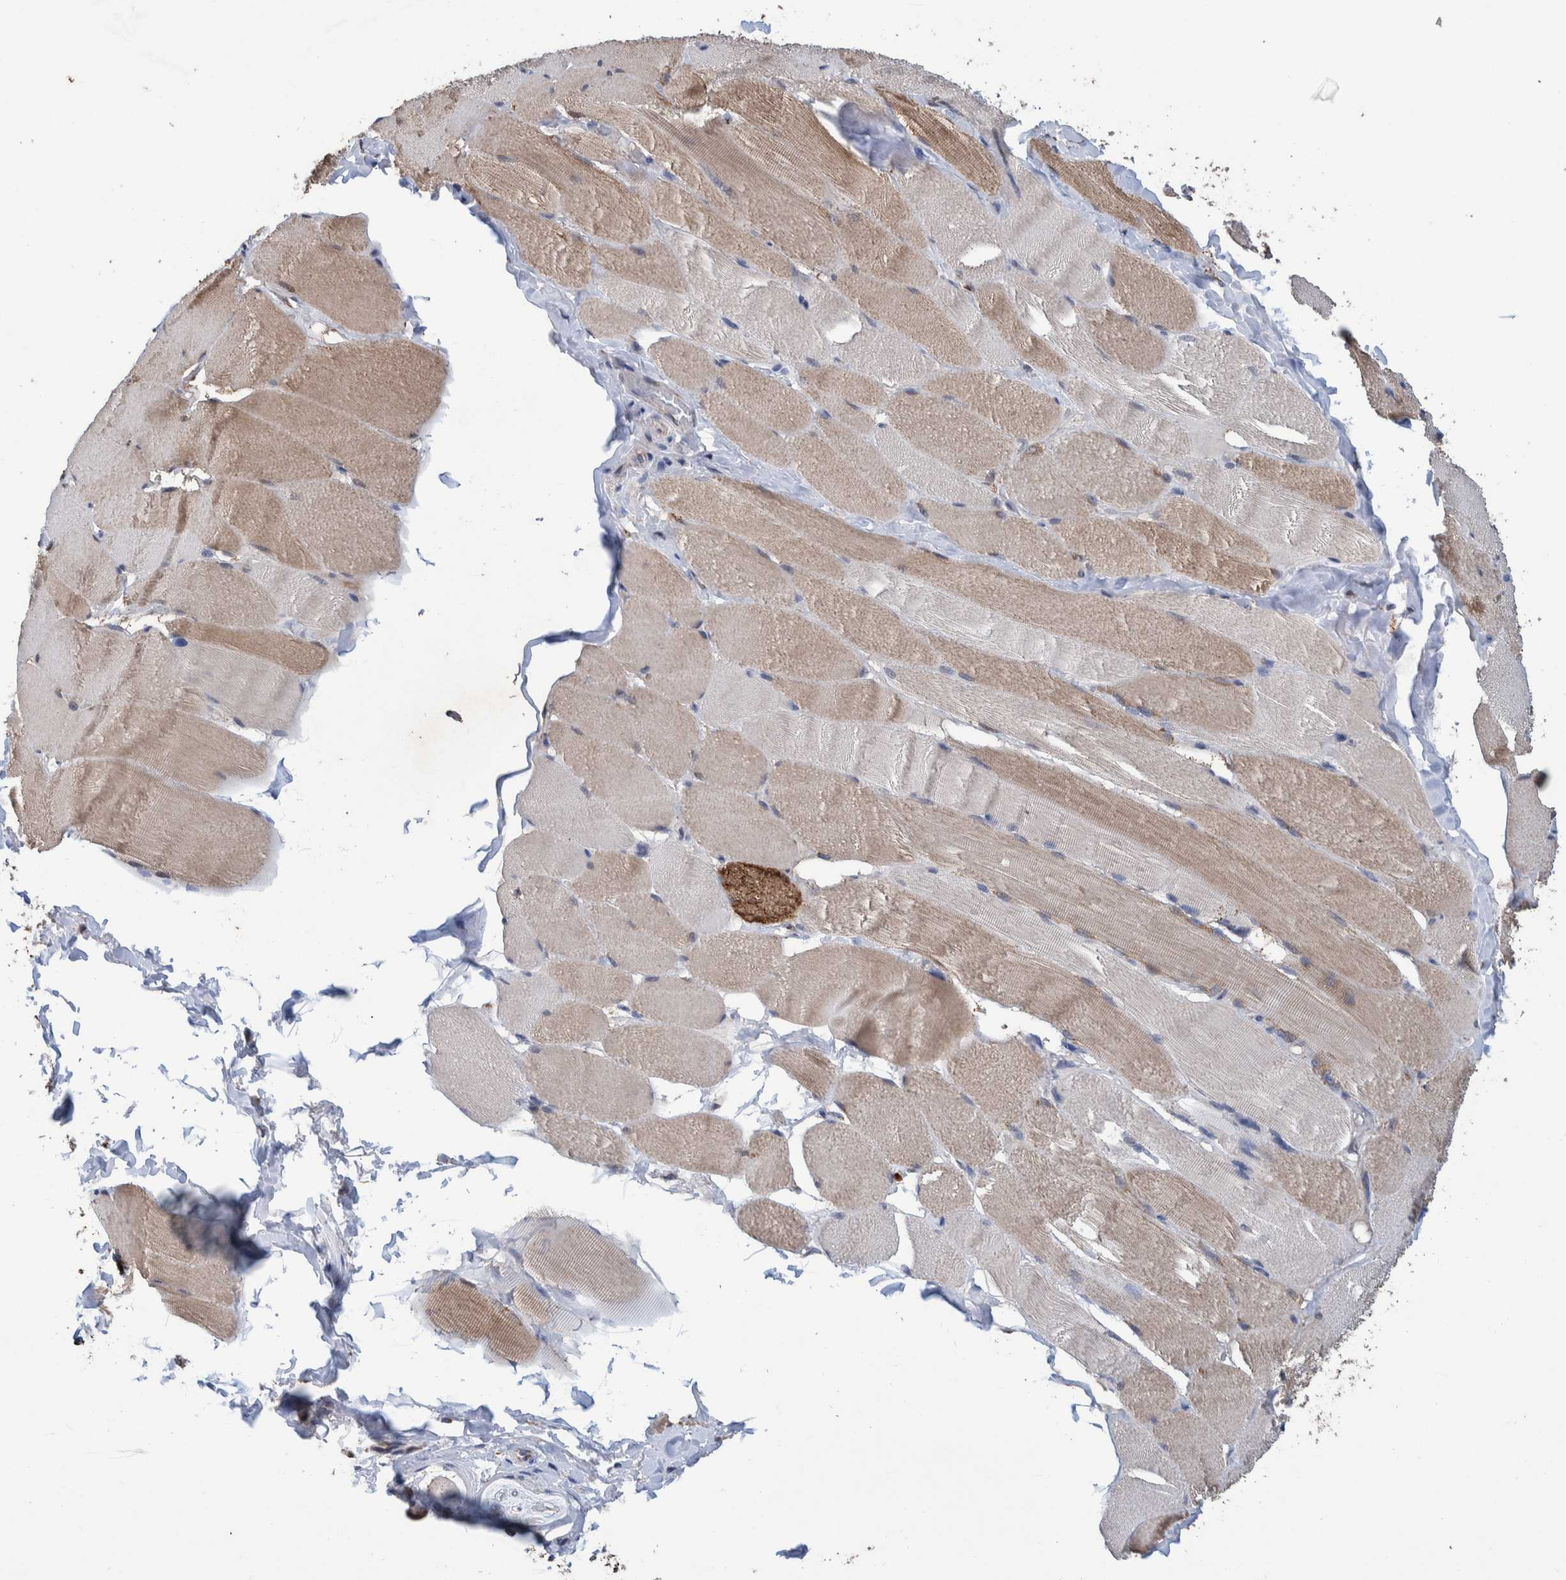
{"staining": {"intensity": "weak", "quantity": ">75%", "location": "cytoplasmic/membranous"}, "tissue": "skeletal muscle", "cell_type": "Myocytes", "image_type": "normal", "snomed": [{"axis": "morphology", "description": "Normal tissue, NOS"}, {"axis": "topography", "description": "Skin"}, {"axis": "topography", "description": "Skeletal muscle"}], "caption": "Immunohistochemical staining of unremarkable skeletal muscle demonstrates weak cytoplasmic/membranous protein staining in about >75% of myocytes.", "gene": "DECR1", "patient": {"sex": "male", "age": 83}}